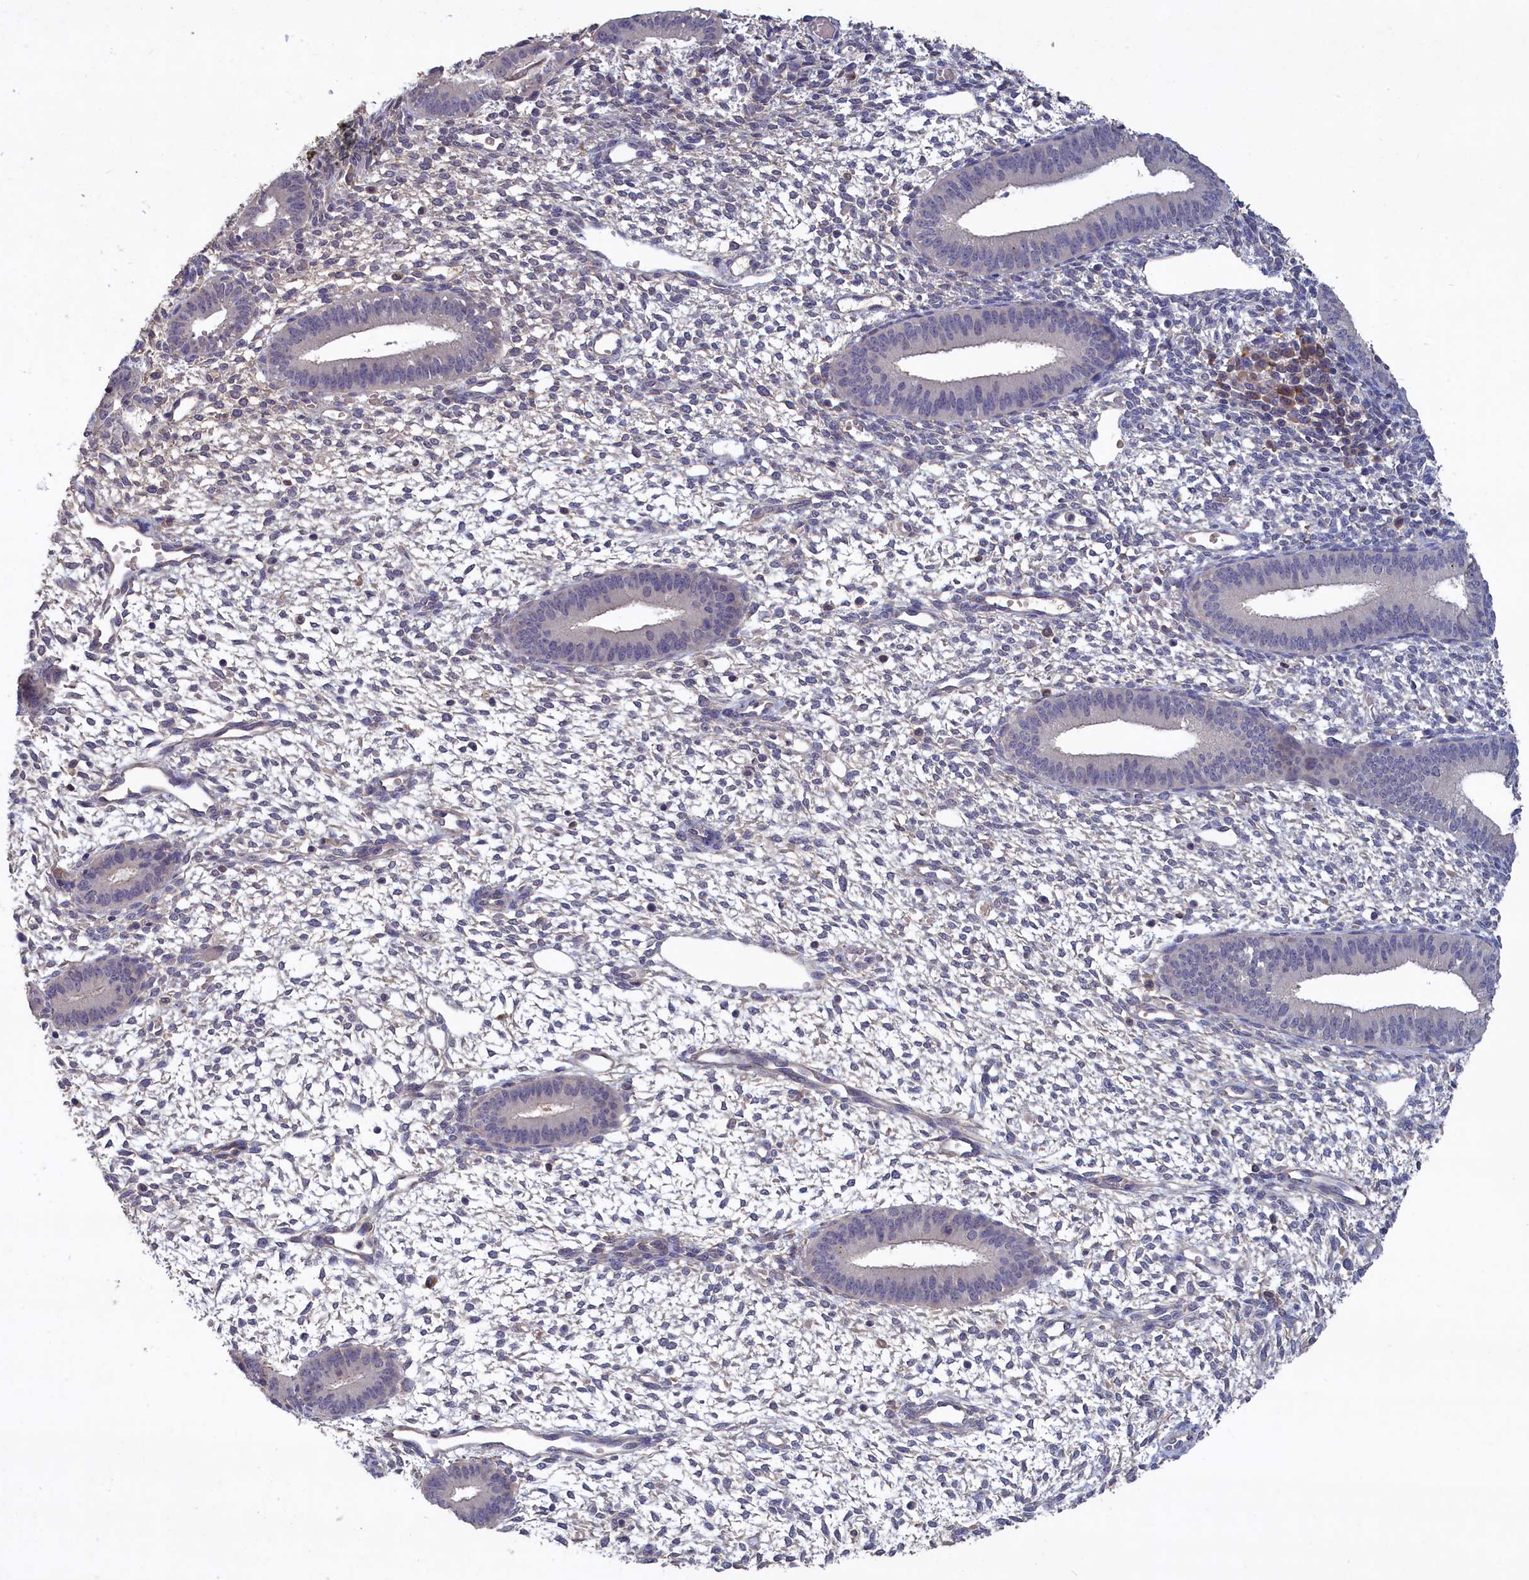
{"staining": {"intensity": "negative", "quantity": "none", "location": "none"}, "tissue": "endometrium", "cell_type": "Cells in endometrial stroma", "image_type": "normal", "snomed": [{"axis": "morphology", "description": "Normal tissue, NOS"}, {"axis": "topography", "description": "Endometrium"}], "caption": "High power microscopy histopathology image of an IHC micrograph of normal endometrium, revealing no significant staining in cells in endometrial stroma. The staining is performed using DAB (3,3'-diaminobenzidine) brown chromogen with nuclei counter-stained in using hematoxylin.", "gene": "CELF5", "patient": {"sex": "female", "age": 46}}